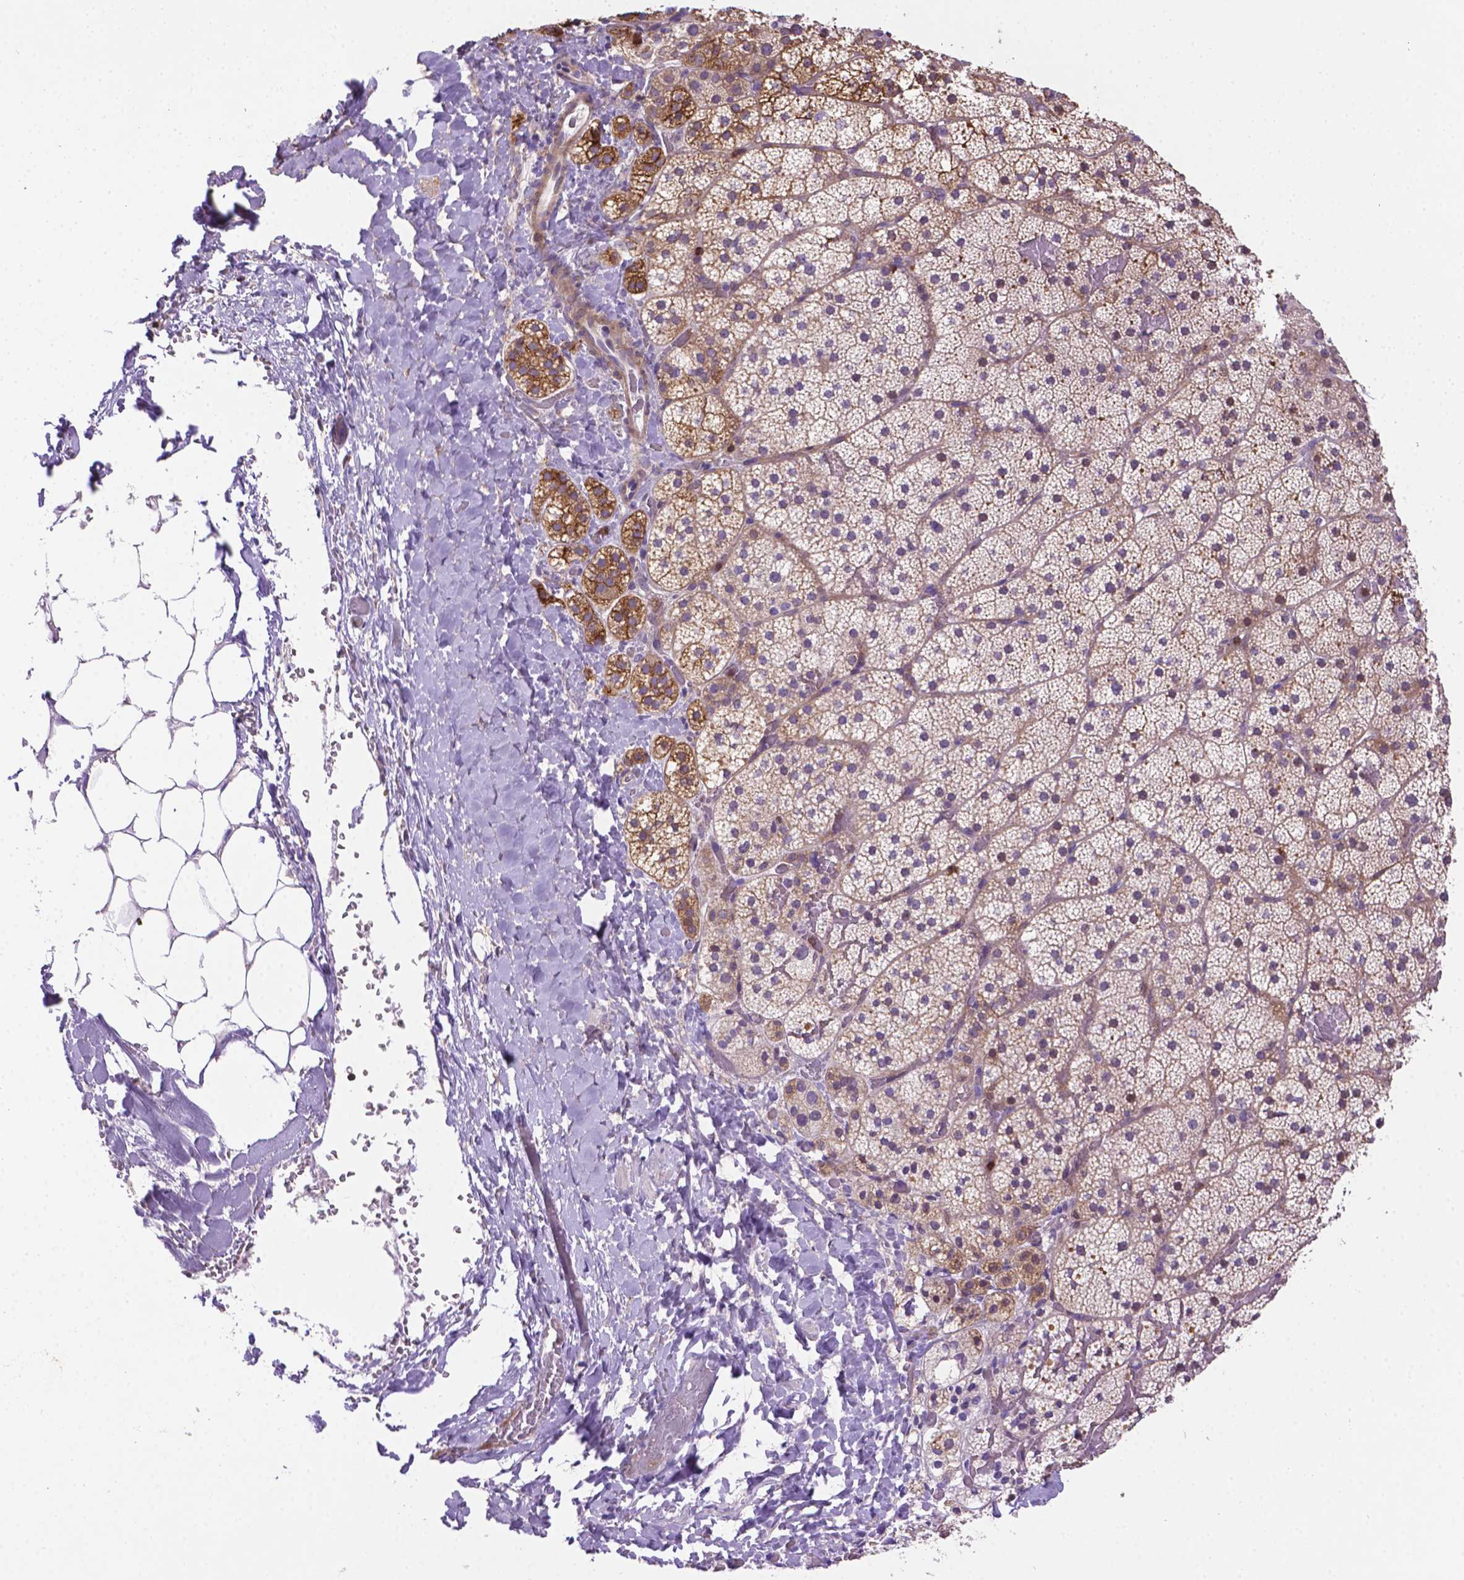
{"staining": {"intensity": "moderate", "quantity": "25%-75%", "location": "cytoplasmic/membranous"}, "tissue": "adrenal gland", "cell_type": "Glandular cells", "image_type": "normal", "snomed": [{"axis": "morphology", "description": "Normal tissue, NOS"}, {"axis": "topography", "description": "Adrenal gland"}], "caption": "A brown stain shows moderate cytoplasmic/membranous staining of a protein in glandular cells of unremarkable adrenal gland.", "gene": "ACAD10", "patient": {"sex": "male", "age": 53}}